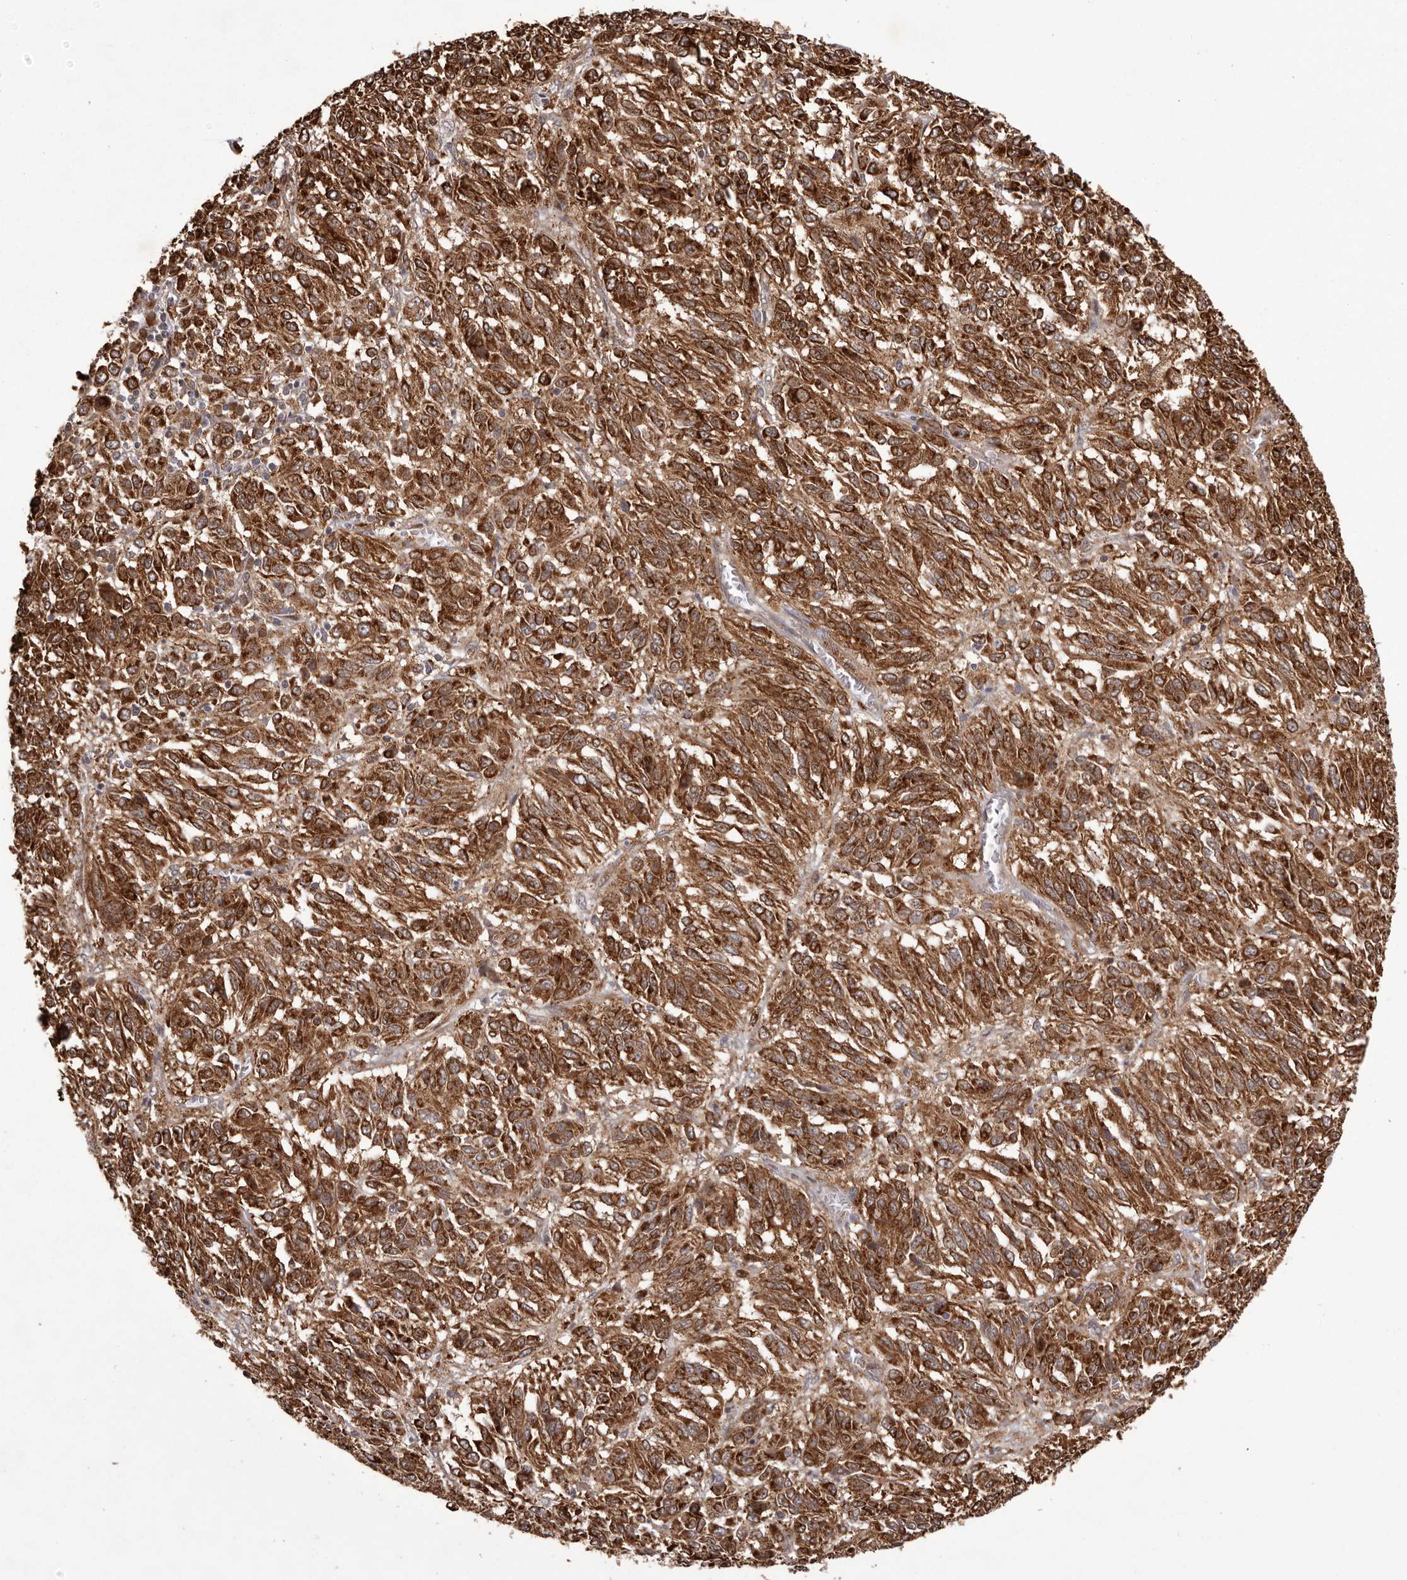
{"staining": {"intensity": "strong", "quantity": ">75%", "location": "cytoplasmic/membranous"}, "tissue": "melanoma", "cell_type": "Tumor cells", "image_type": "cancer", "snomed": [{"axis": "morphology", "description": "Malignant melanoma, Metastatic site"}, {"axis": "topography", "description": "Lung"}], "caption": "Melanoma stained with a brown dye exhibits strong cytoplasmic/membranous positive staining in approximately >75% of tumor cells.", "gene": "GFOD1", "patient": {"sex": "male", "age": 64}}